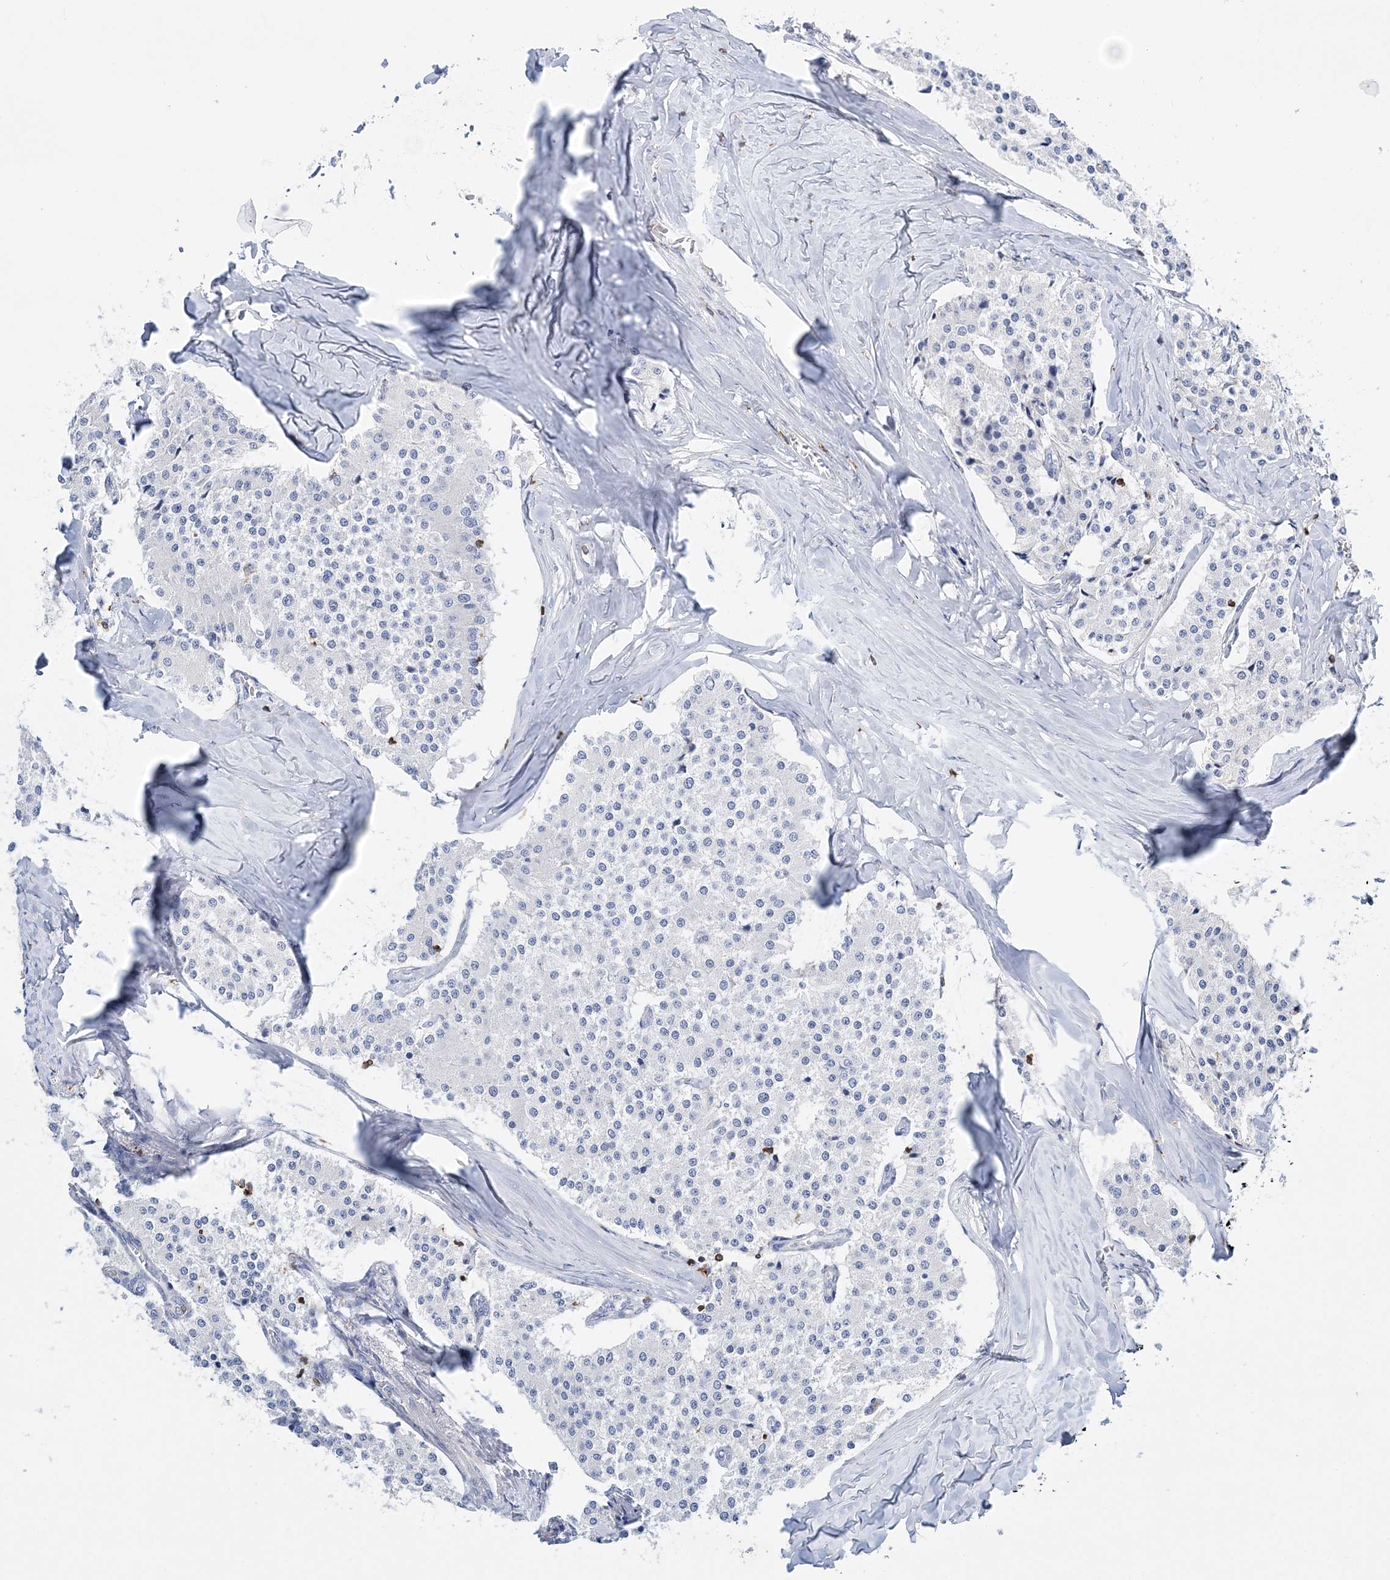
{"staining": {"intensity": "negative", "quantity": "none", "location": "none"}, "tissue": "carcinoid", "cell_type": "Tumor cells", "image_type": "cancer", "snomed": [{"axis": "morphology", "description": "Carcinoid, malignant, NOS"}, {"axis": "topography", "description": "Colon"}], "caption": "Tumor cells are negative for protein expression in human carcinoid.", "gene": "PRMT9", "patient": {"sex": "female", "age": 52}}